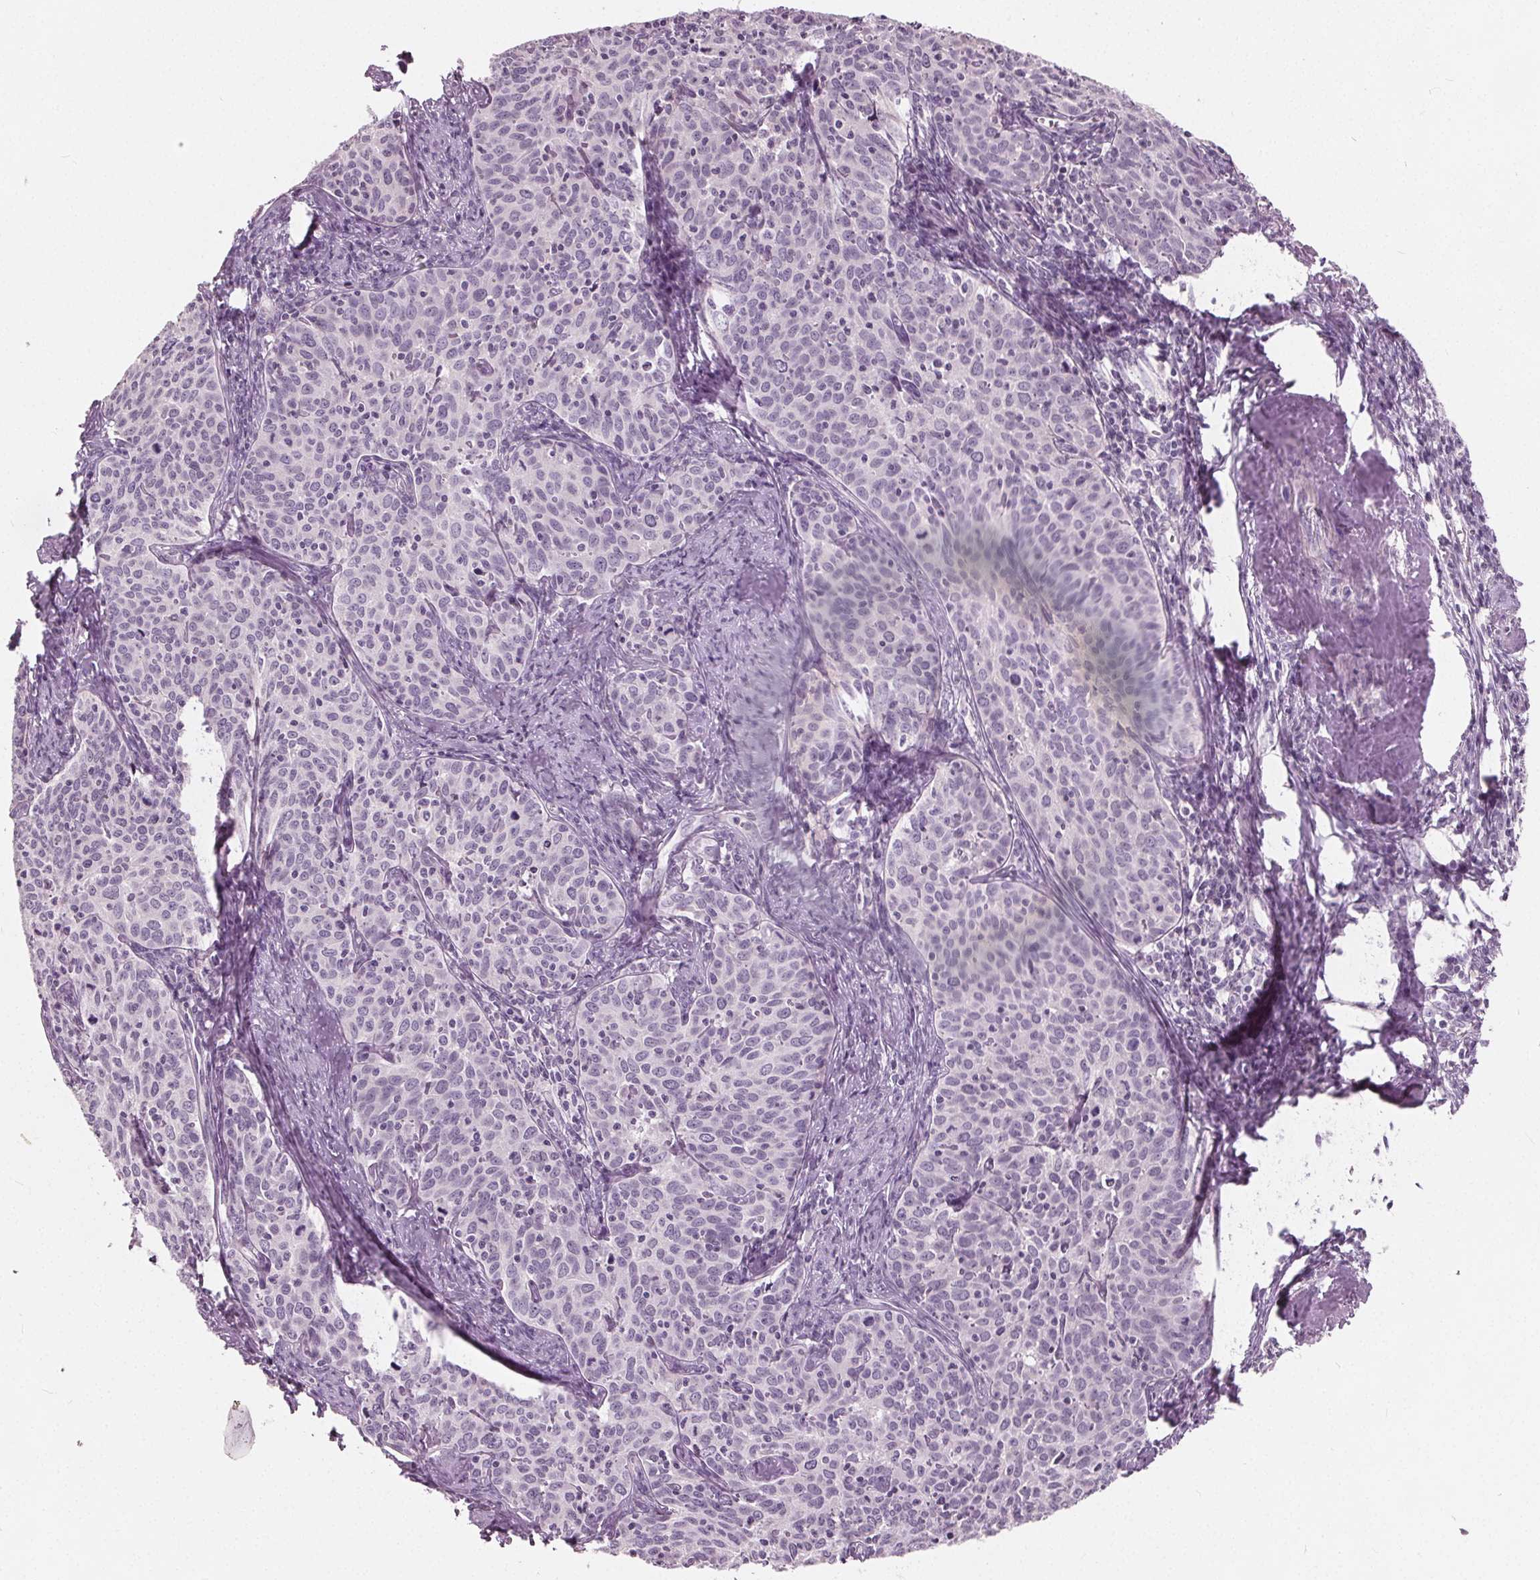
{"staining": {"intensity": "negative", "quantity": "none", "location": "none"}, "tissue": "cervical cancer", "cell_type": "Tumor cells", "image_type": "cancer", "snomed": [{"axis": "morphology", "description": "Squamous cell carcinoma, NOS"}, {"axis": "topography", "description": "Cervix"}], "caption": "Immunohistochemical staining of cervical cancer (squamous cell carcinoma) reveals no significant staining in tumor cells.", "gene": "TKFC", "patient": {"sex": "female", "age": 62}}